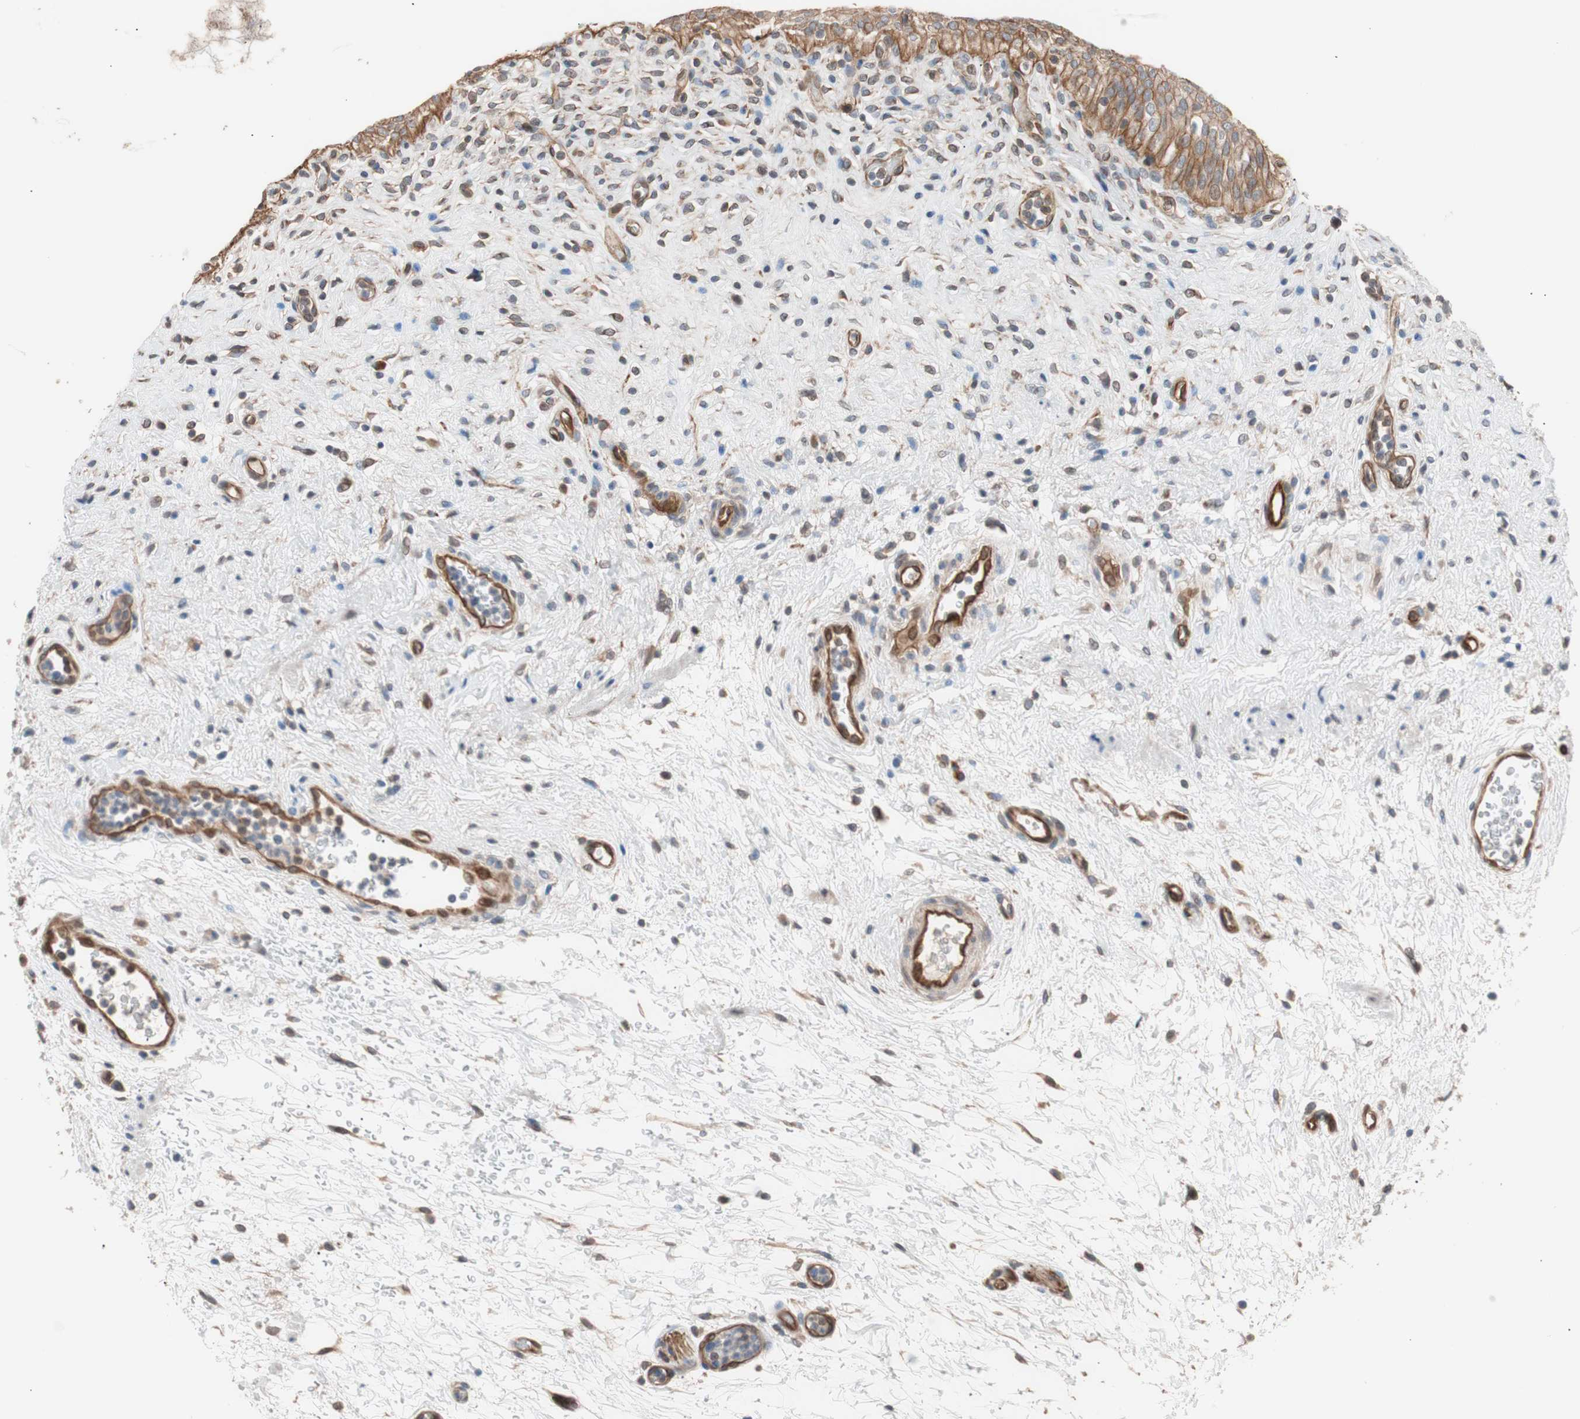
{"staining": {"intensity": "moderate", "quantity": ">75%", "location": "cytoplasmic/membranous"}, "tissue": "urinary bladder", "cell_type": "Urothelial cells", "image_type": "normal", "snomed": [{"axis": "morphology", "description": "Normal tissue, NOS"}, {"axis": "morphology", "description": "Urothelial carcinoma, High grade"}, {"axis": "topography", "description": "Urinary bladder"}], "caption": "Immunohistochemistry (IHC) of normal human urinary bladder displays medium levels of moderate cytoplasmic/membranous expression in about >75% of urothelial cells. (DAB IHC, brown staining for protein, blue staining for nuclei).", "gene": "SMG1", "patient": {"sex": "male", "age": 46}}